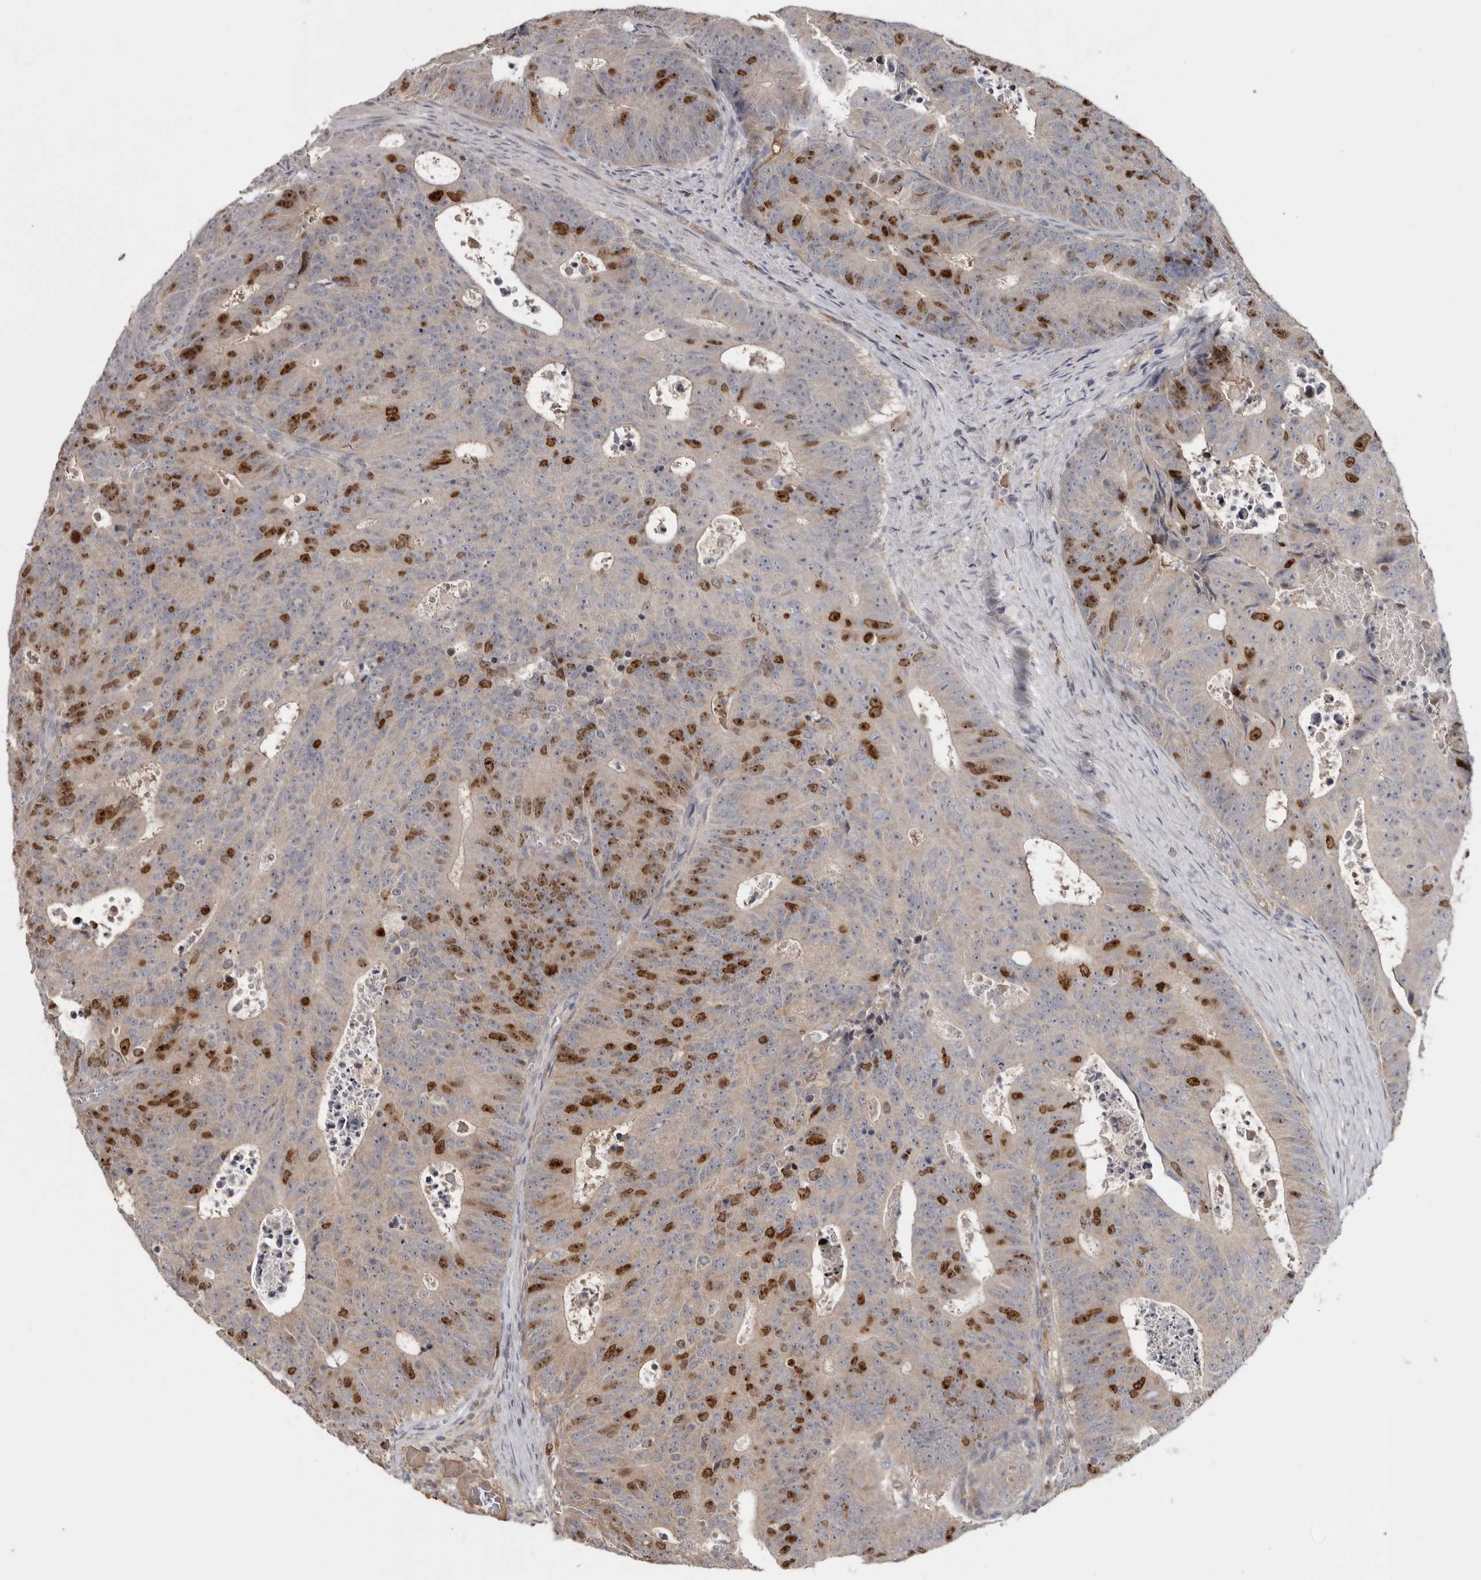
{"staining": {"intensity": "strong", "quantity": "25%-75%", "location": "nuclear"}, "tissue": "colorectal cancer", "cell_type": "Tumor cells", "image_type": "cancer", "snomed": [{"axis": "morphology", "description": "Adenocarcinoma, NOS"}, {"axis": "topography", "description": "Colon"}], "caption": "The micrograph shows a brown stain indicating the presence of a protein in the nuclear of tumor cells in colorectal cancer.", "gene": "CDCA8", "patient": {"sex": "male", "age": 87}}